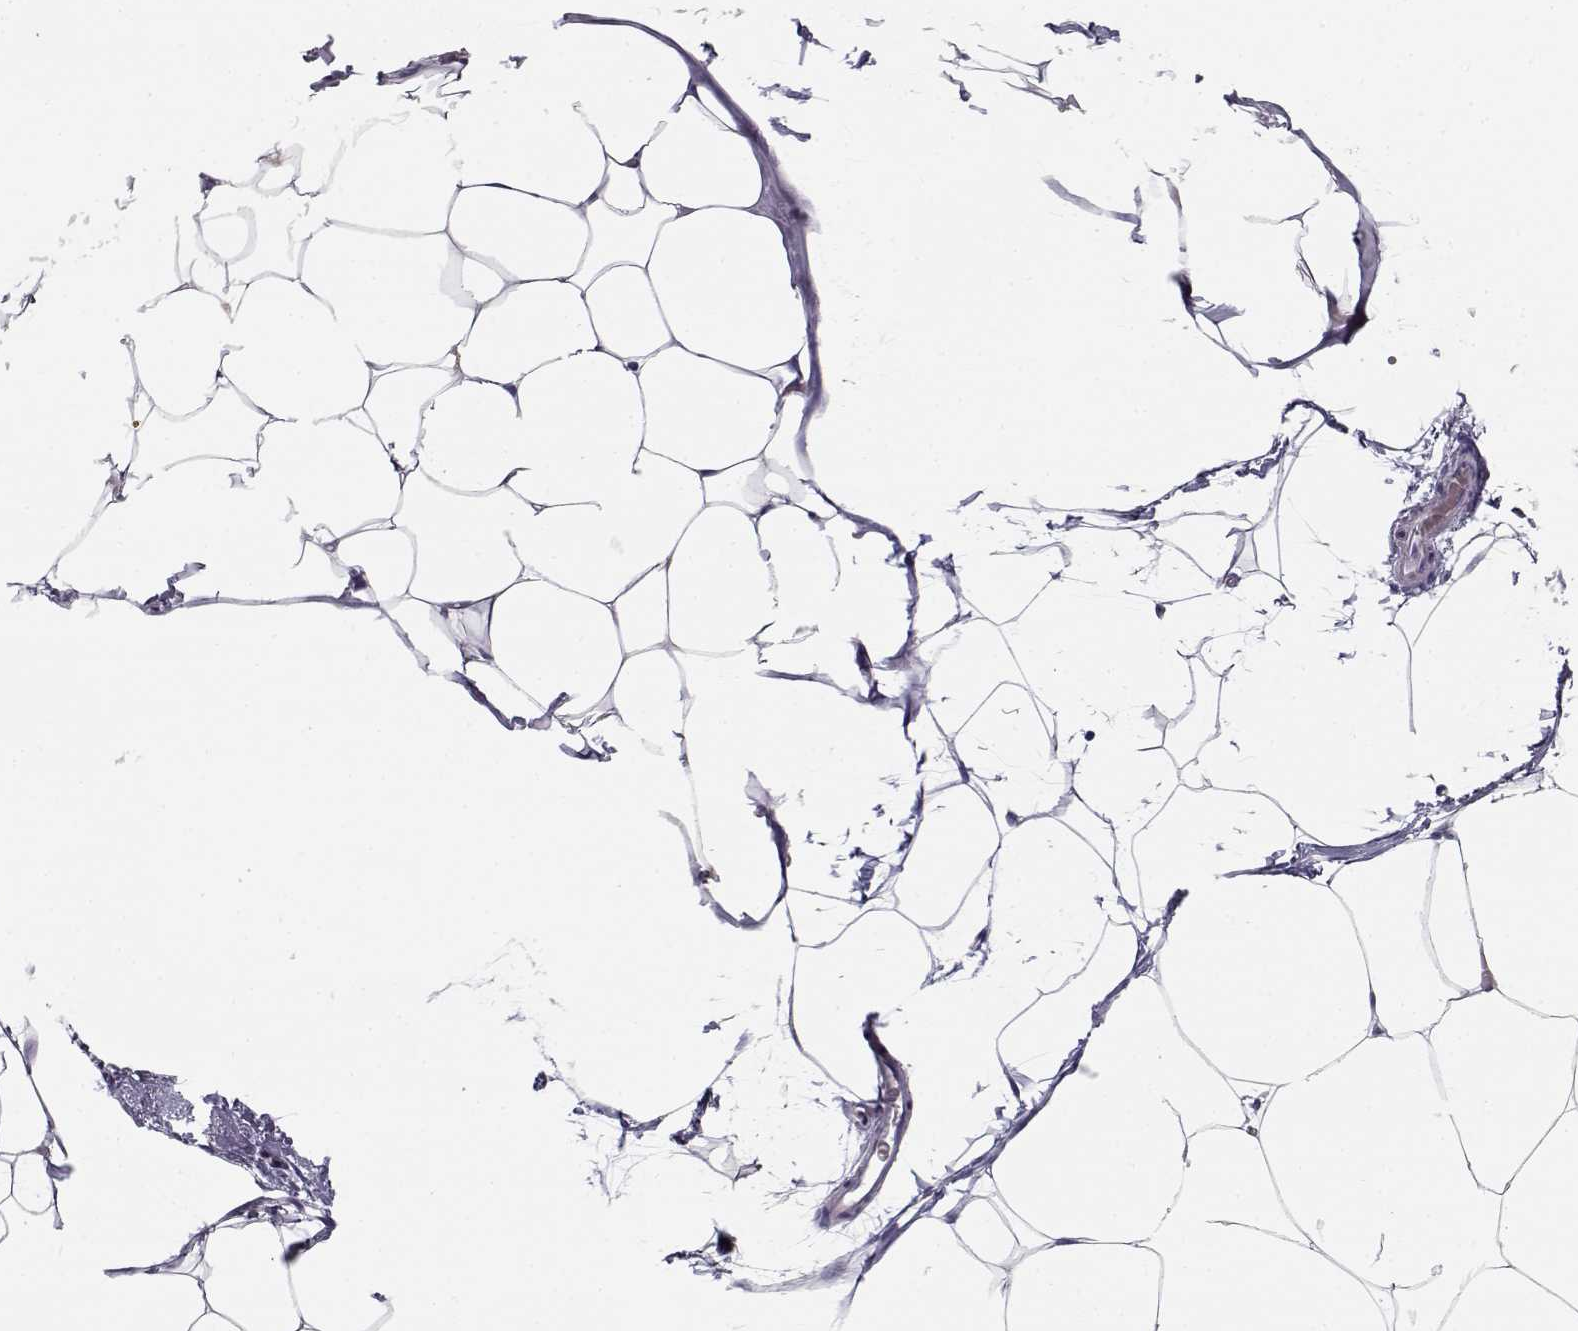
{"staining": {"intensity": "negative", "quantity": "none", "location": "none"}, "tissue": "adipose tissue", "cell_type": "Adipocytes", "image_type": "normal", "snomed": [{"axis": "morphology", "description": "Normal tissue, NOS"}, {"axis": "topography", "description": "Adipose tissue"}], "caption": "High magnification brightfield microscopy of benign adipose tissue stained with DAB (3,3'-diaminobenzidine) (brown) and counterstained with hematoxylin (blue): adipocytes show no significant expression. Nuclei are stained in blue.", "gene": "C16orf86", "patient": {"sex": "male", "age": 57}}